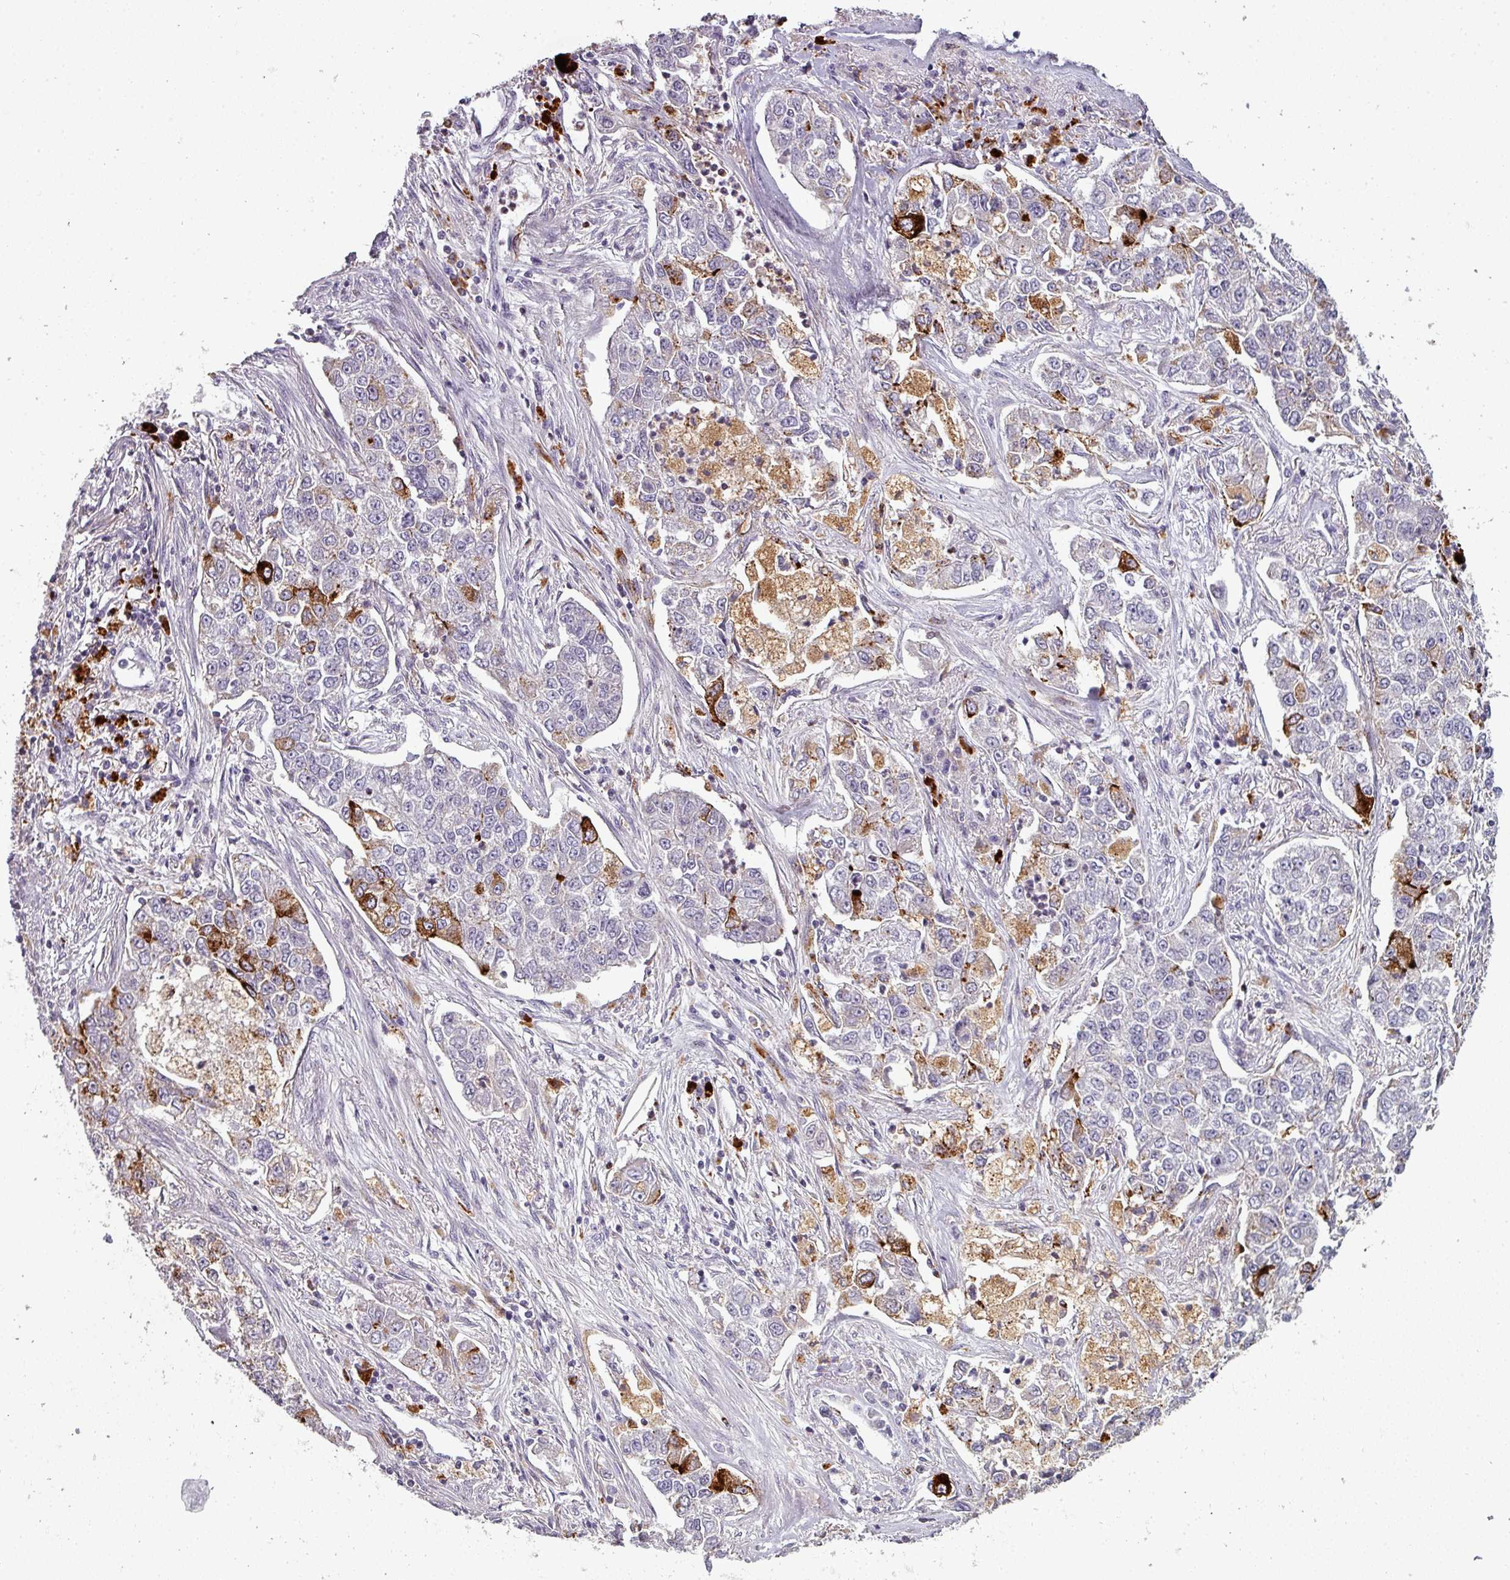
{"staining": {"intensity": "strong", "quantity": "<25%", "location": "cytoplasmic/membranous"}, "tissue": "lung cancer", "cell_type": "Tumor cells", "image_type": "cancer", "snomed": [{"axis": "morphology", "description": "Adenocarcinoma, NOS"}, {"axis": "topography", "description": "Lung"}], "caption": "Immunohistochemical staining of lung adenocarcinoma demonstrates medium levels of strong cytoplasmic/membranous protein expression in about <25% of tumor cells. The protein is shown in brown color, while the nuclei are stained blue.", "gene": "TMEFF1", "patient": {"sex": "male", "age": 49}}